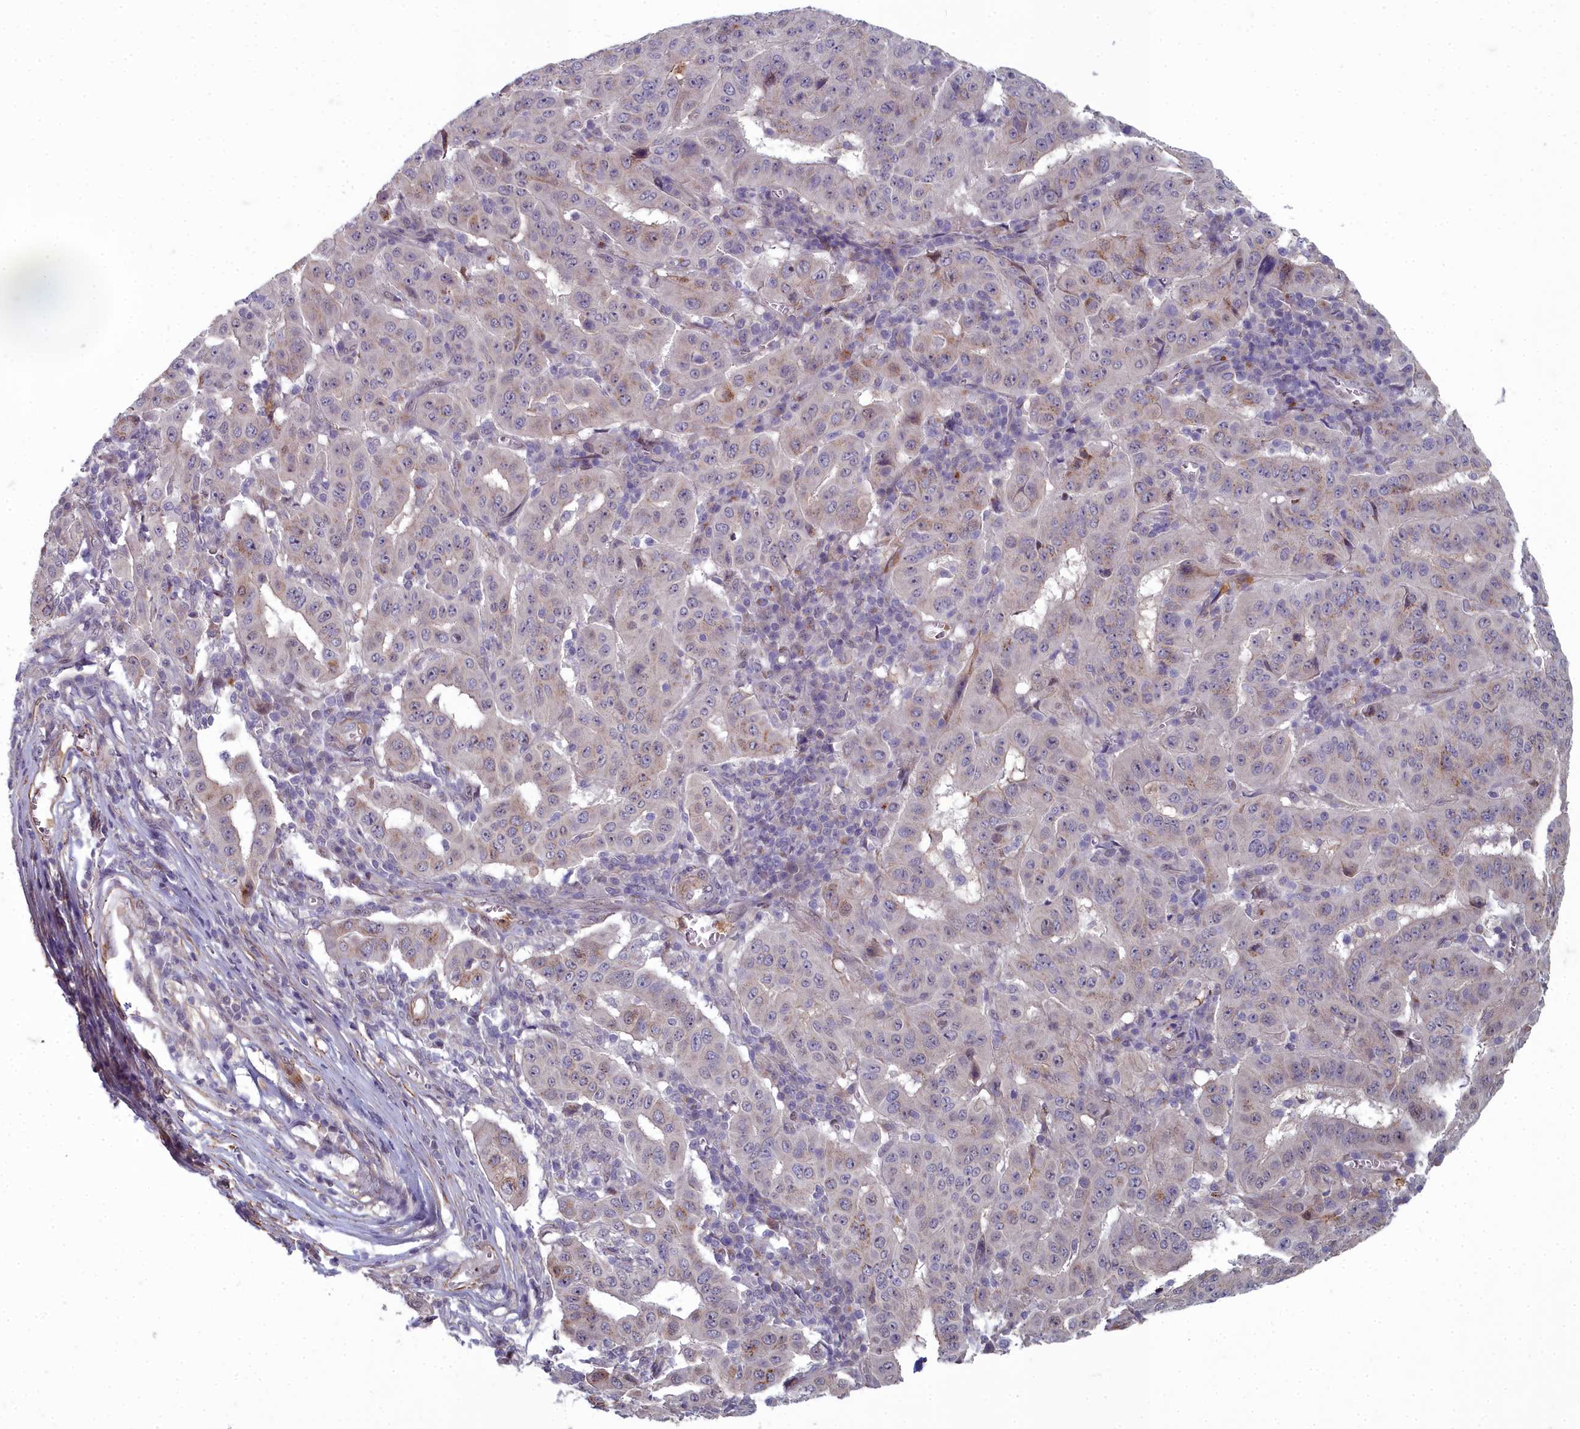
{"staining": {"intensity": "weak", "quantity": "25%-75%", "location": "cytoplasmic/membranous"}, "tissue": "pancreatic cancer", "cell_type": "Tumor cells", "image_type": "cancer", "snomed": [{"axis": "morphology", "description": "Adenocarcinoma, NOS"}, {"axis": "topography", "description": "Pancreas"}], "caption": "Protein staining of adenocarcinoma (pancreatic) tissue shows weak cytoplasmic/membranous staining in approximately 25%-75% of tumor cells.", "gene": "ZNF626", "patient": {"sex": "male", "age": 63}}